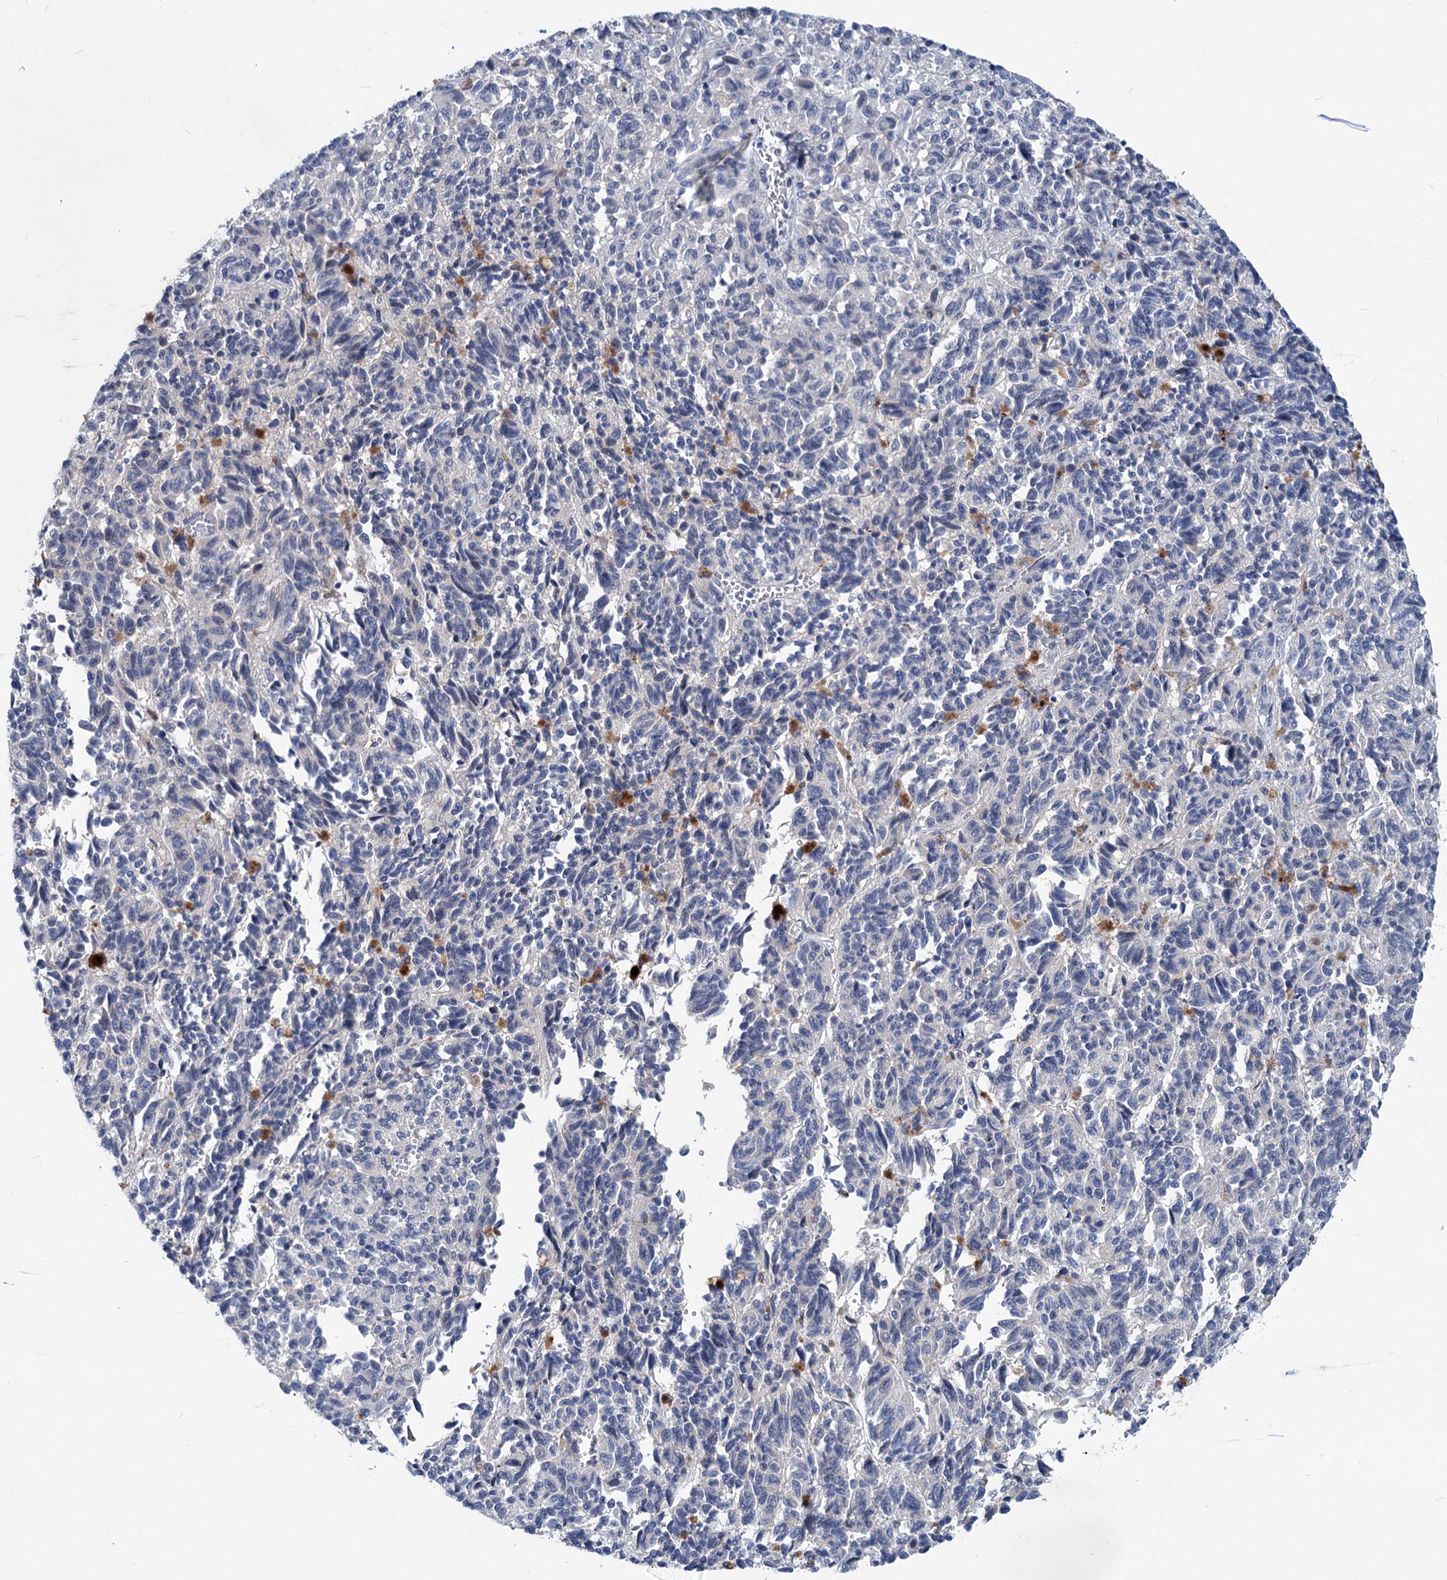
{"staining": {"intensity": "negative", "quantity": "none", "location": "none"}, "tissue": "melanoma", "cell_type": "Tumor cells", "image_type": "cancer", "snomed": [{"axis": "morphology", "description": "Malignant melanoma, Metastatic site"}, {"axis": "topography", "description": "Lung"}], "caption": "Immunohistochemistry image of human melanoma stained for a protein (brown), which shows no expression in tumor cells.", "gene": "CHDH", "patient": {"sex": "male", "age": 64}}